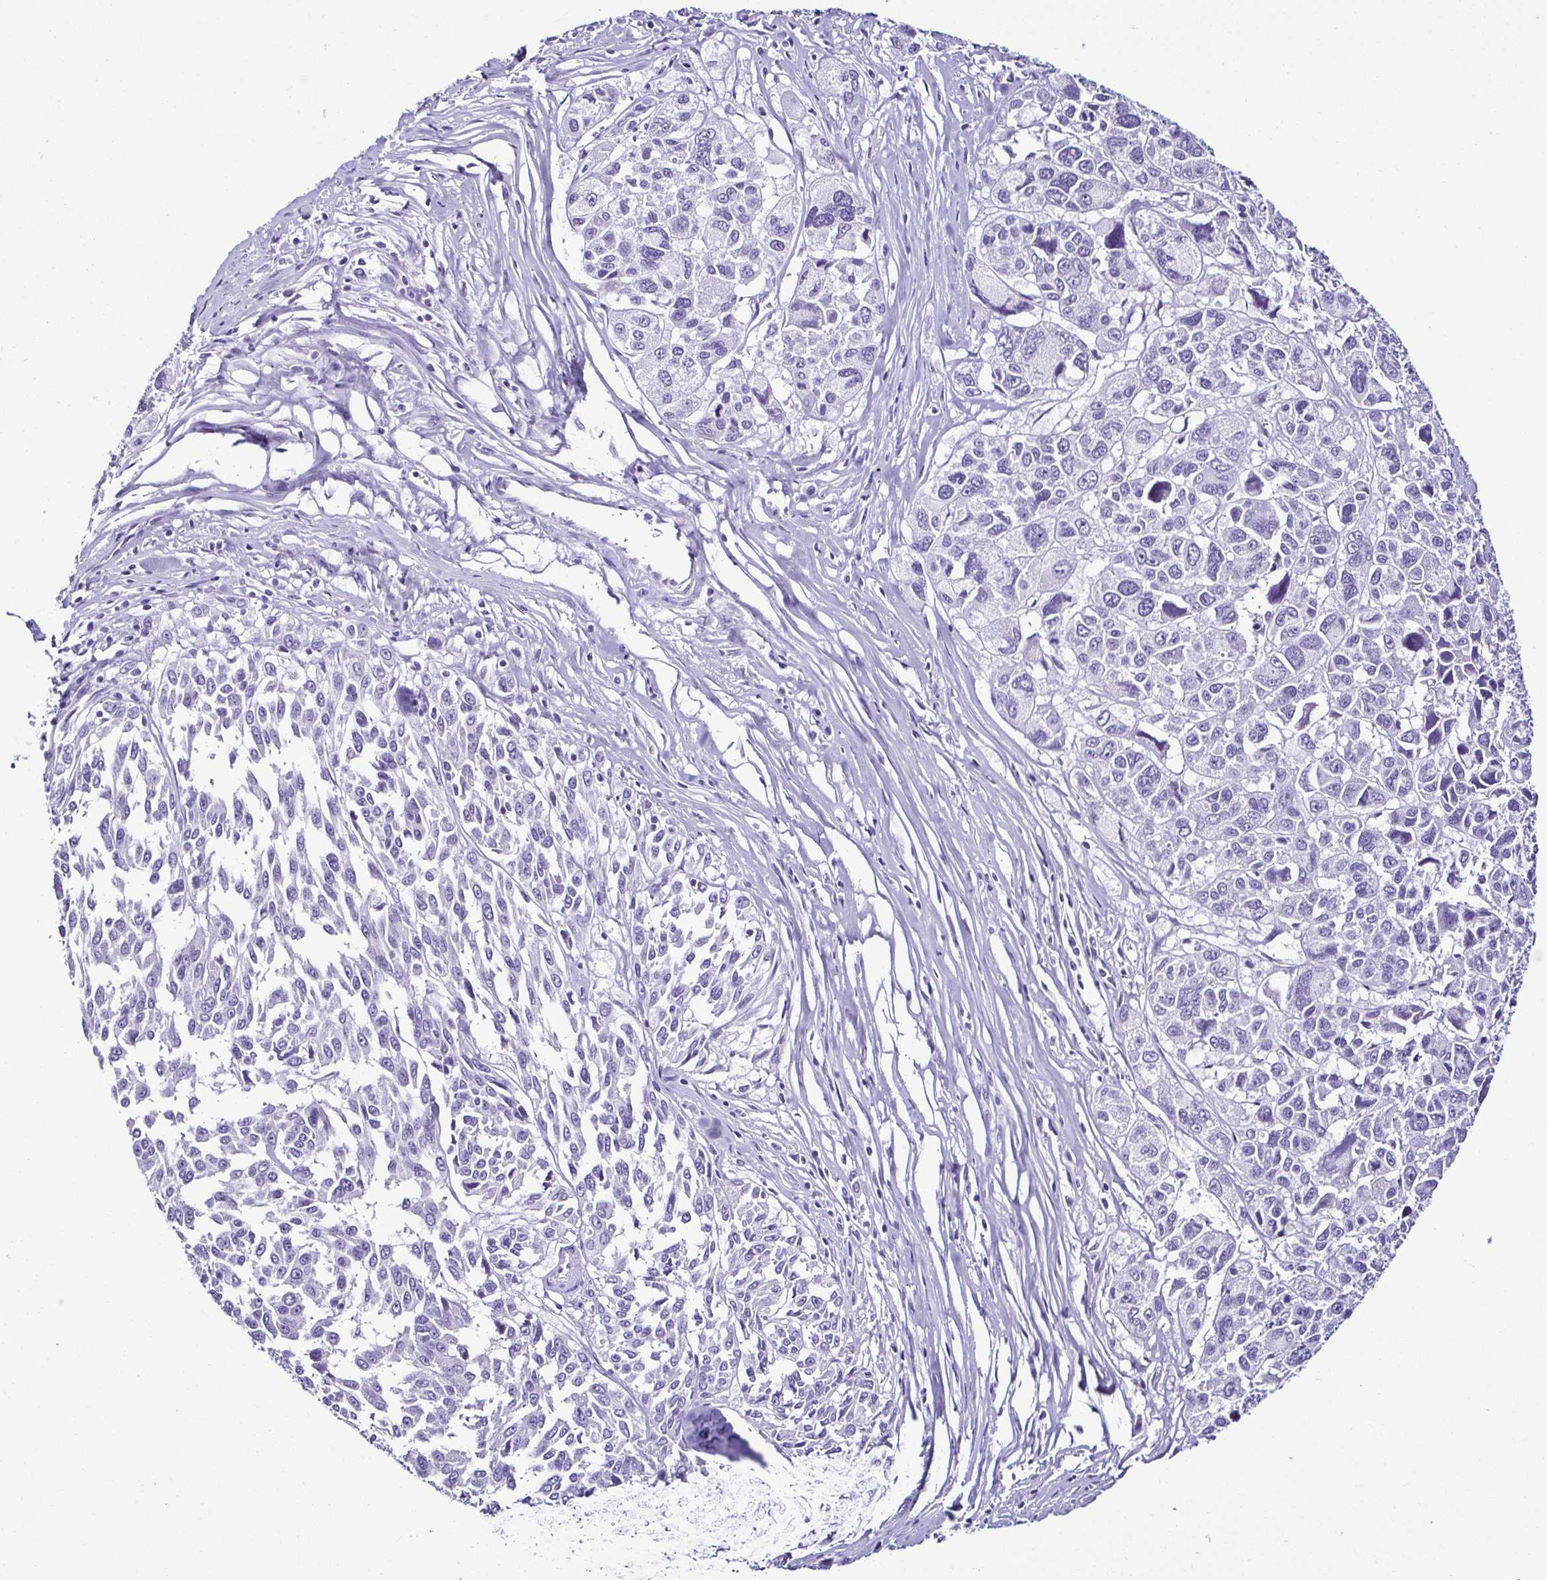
{"staining": {"intensity": "negative", "quantity": "none", "location": "none"}, "tissue": "melanoma", "cell_type": "Tumor cells", "image_type": "cancer", "snomed": [{"axis": "morphology", "description": "Malignant melanoma, NOS"}, {"axis": "topography", "description": "Skin"}], "caption": "DAB immunohistochemical staining of human malignant melanoma shows no significant positivity in tumor cells.", "gene": "SRL", "patient": {"sex": "female", "age": 66}}